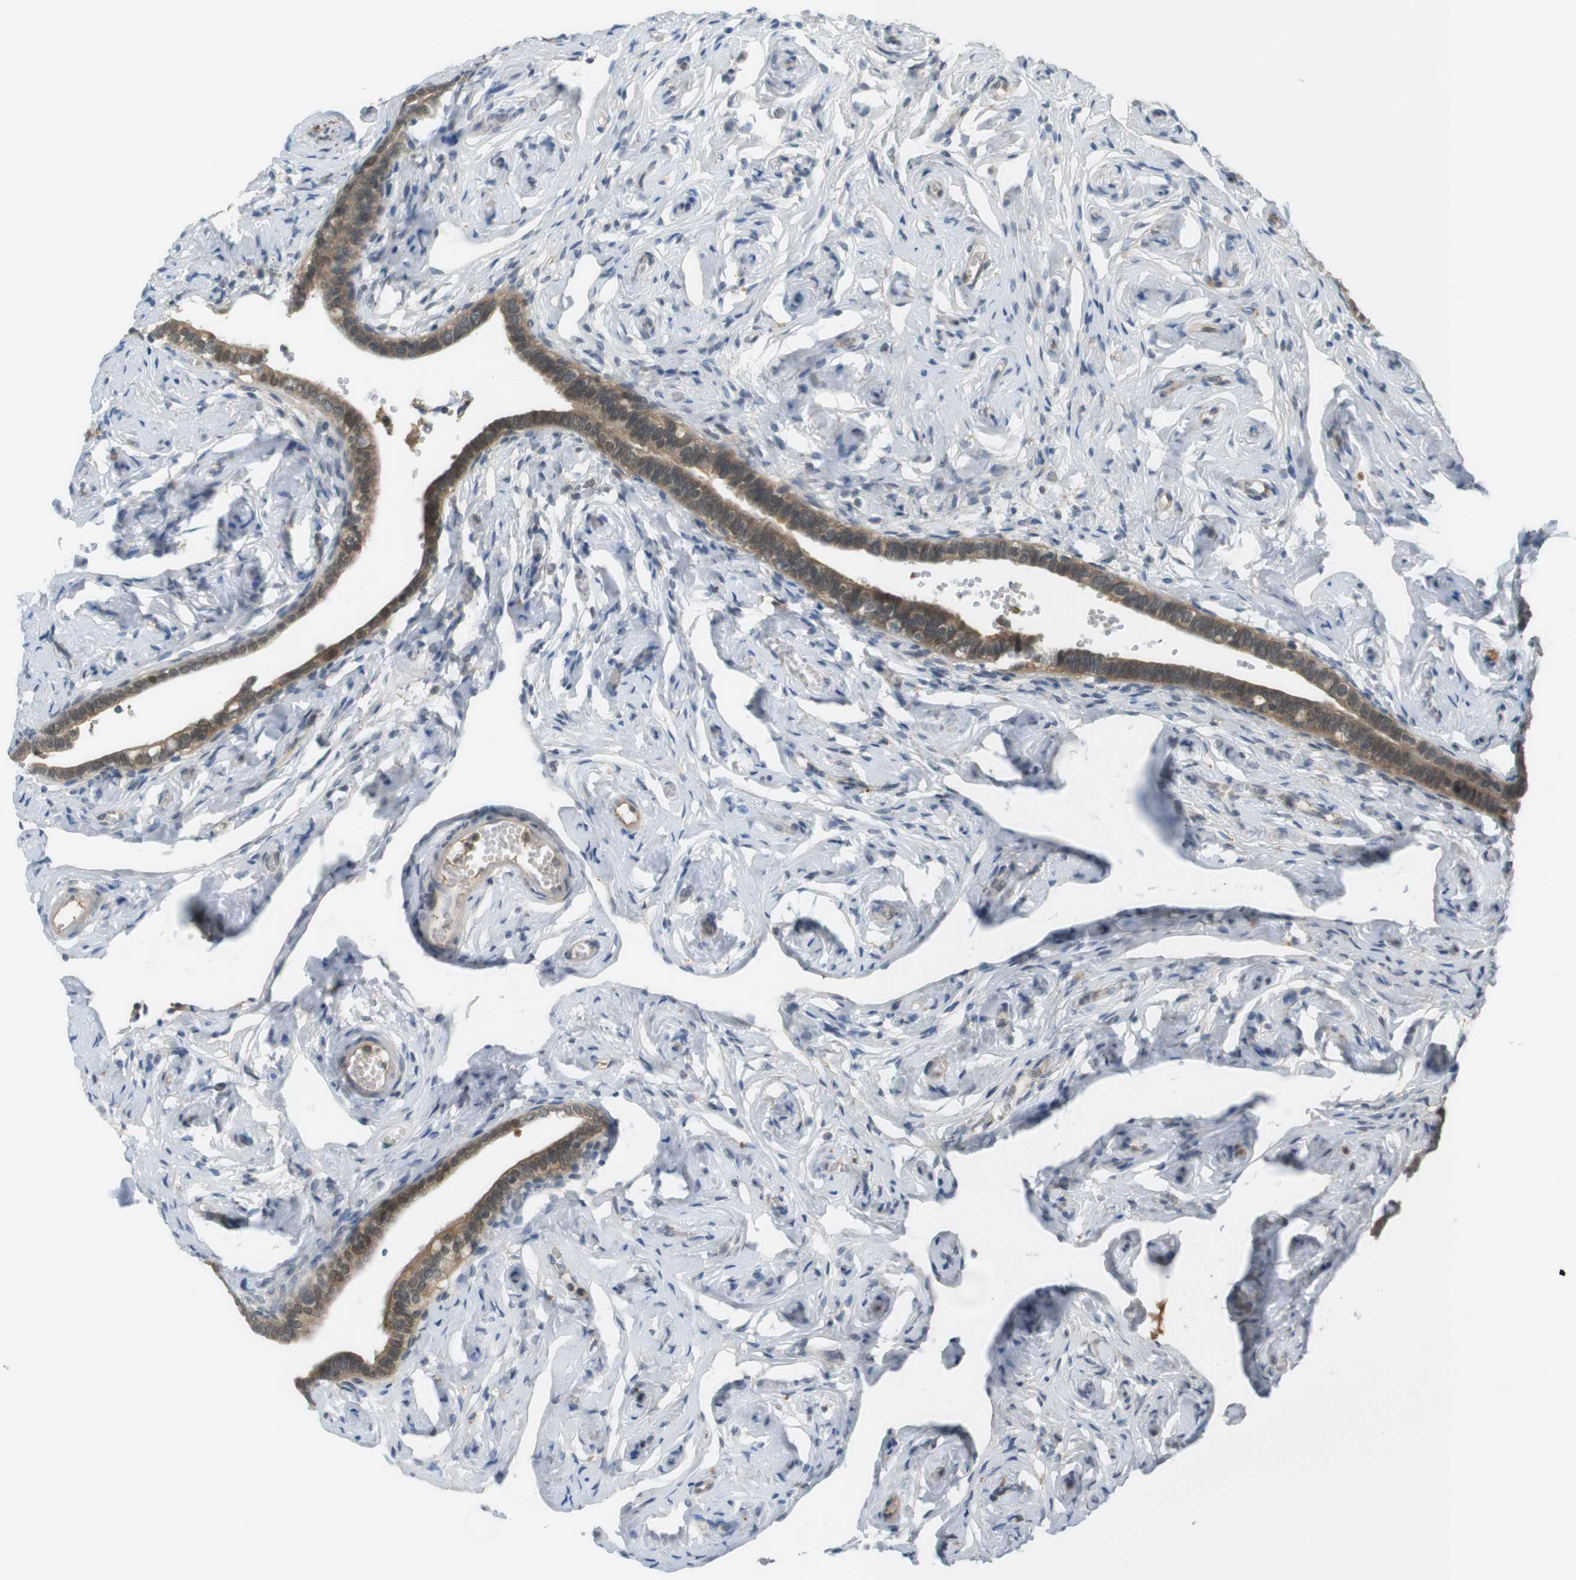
{"staining": {"intensity": "moderate", "quantity": ">75%", "location": "cytoplasmic/membranous"}, "tissue": "fallopian tube", "cell_type": "Glandular cells", "image_type": "normal", "snomed": [{"axis": "morphology", "description": "Normal tissue, NOS"}, {"axis": "topography", "description": "Fallopian tube"}], "caption": "Moderate cytoplasmic/membranous positivity for a protein is seen in about >75% of glandular cells of unremarkable fallopian tube using IHC.", "gene": "ZDHHC20", "patient": {"sex": "female", "age": 71}}